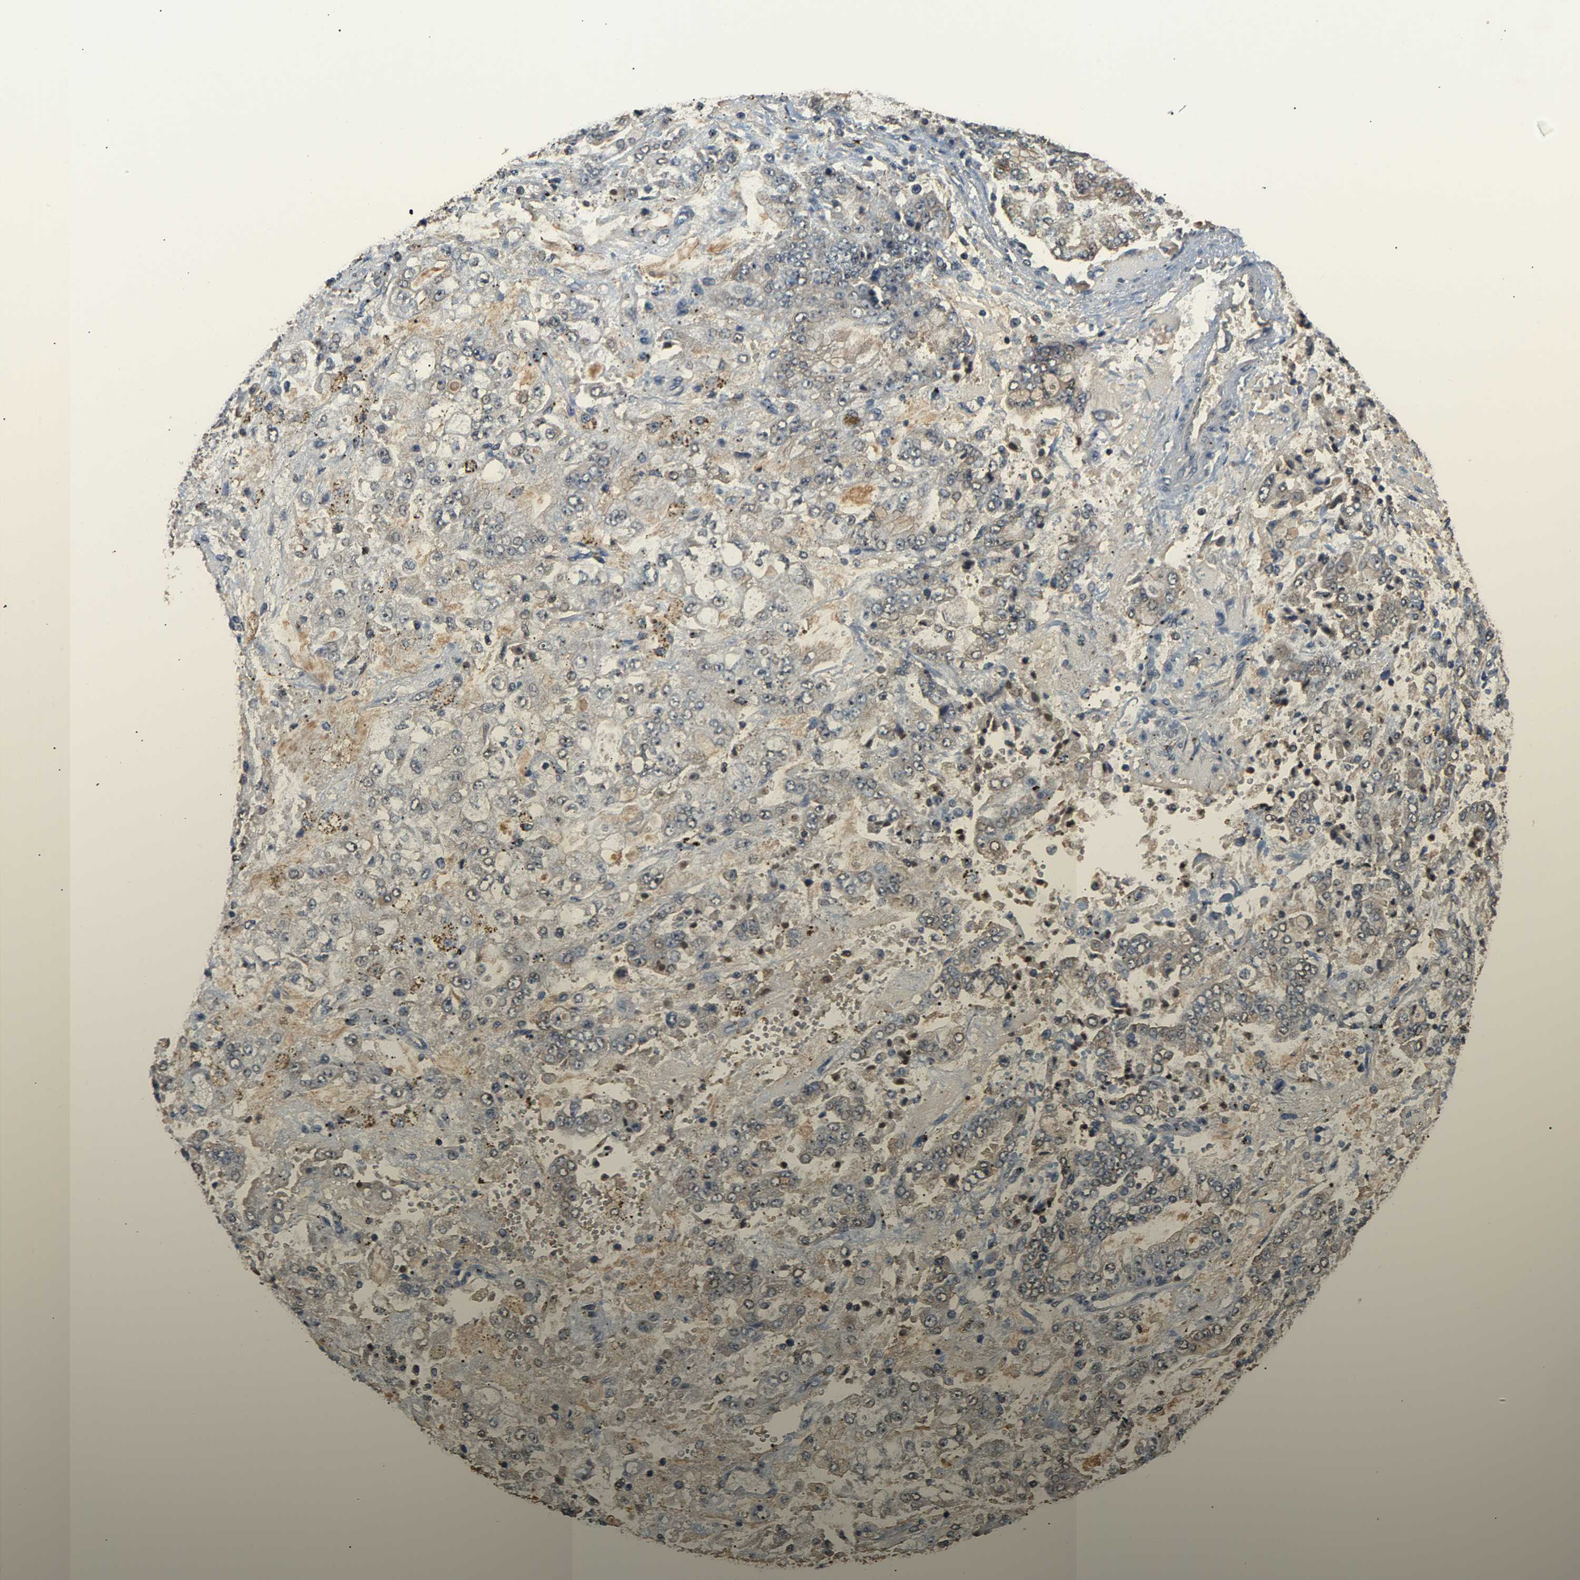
{"staining": {"intensity": "weak", "quantity": "<25%", "location": "cytoplasmic/membranous"}, "tissue": "stomach cancer", "cell_type": "Tumor cells", "image_type": "cancer", "snomed": [{"axis": "morphology", "description": "Adenocarcinoma, NOS"}, {"axis": "topography", "description": "Stomach"}], "caption": "IHC photomicrograph of neoplastic tissue: adenocarcinoma (stomach) stained with DAB (3,3'-diaminobenzidine) reveals no significant protein staining in tumor cells. The staining is performed using DAB brown chromogen with nuclei counter-stained in using hematoxylin.", "gene": "GPI", "patient": {"sex": "male", "age": 76}}